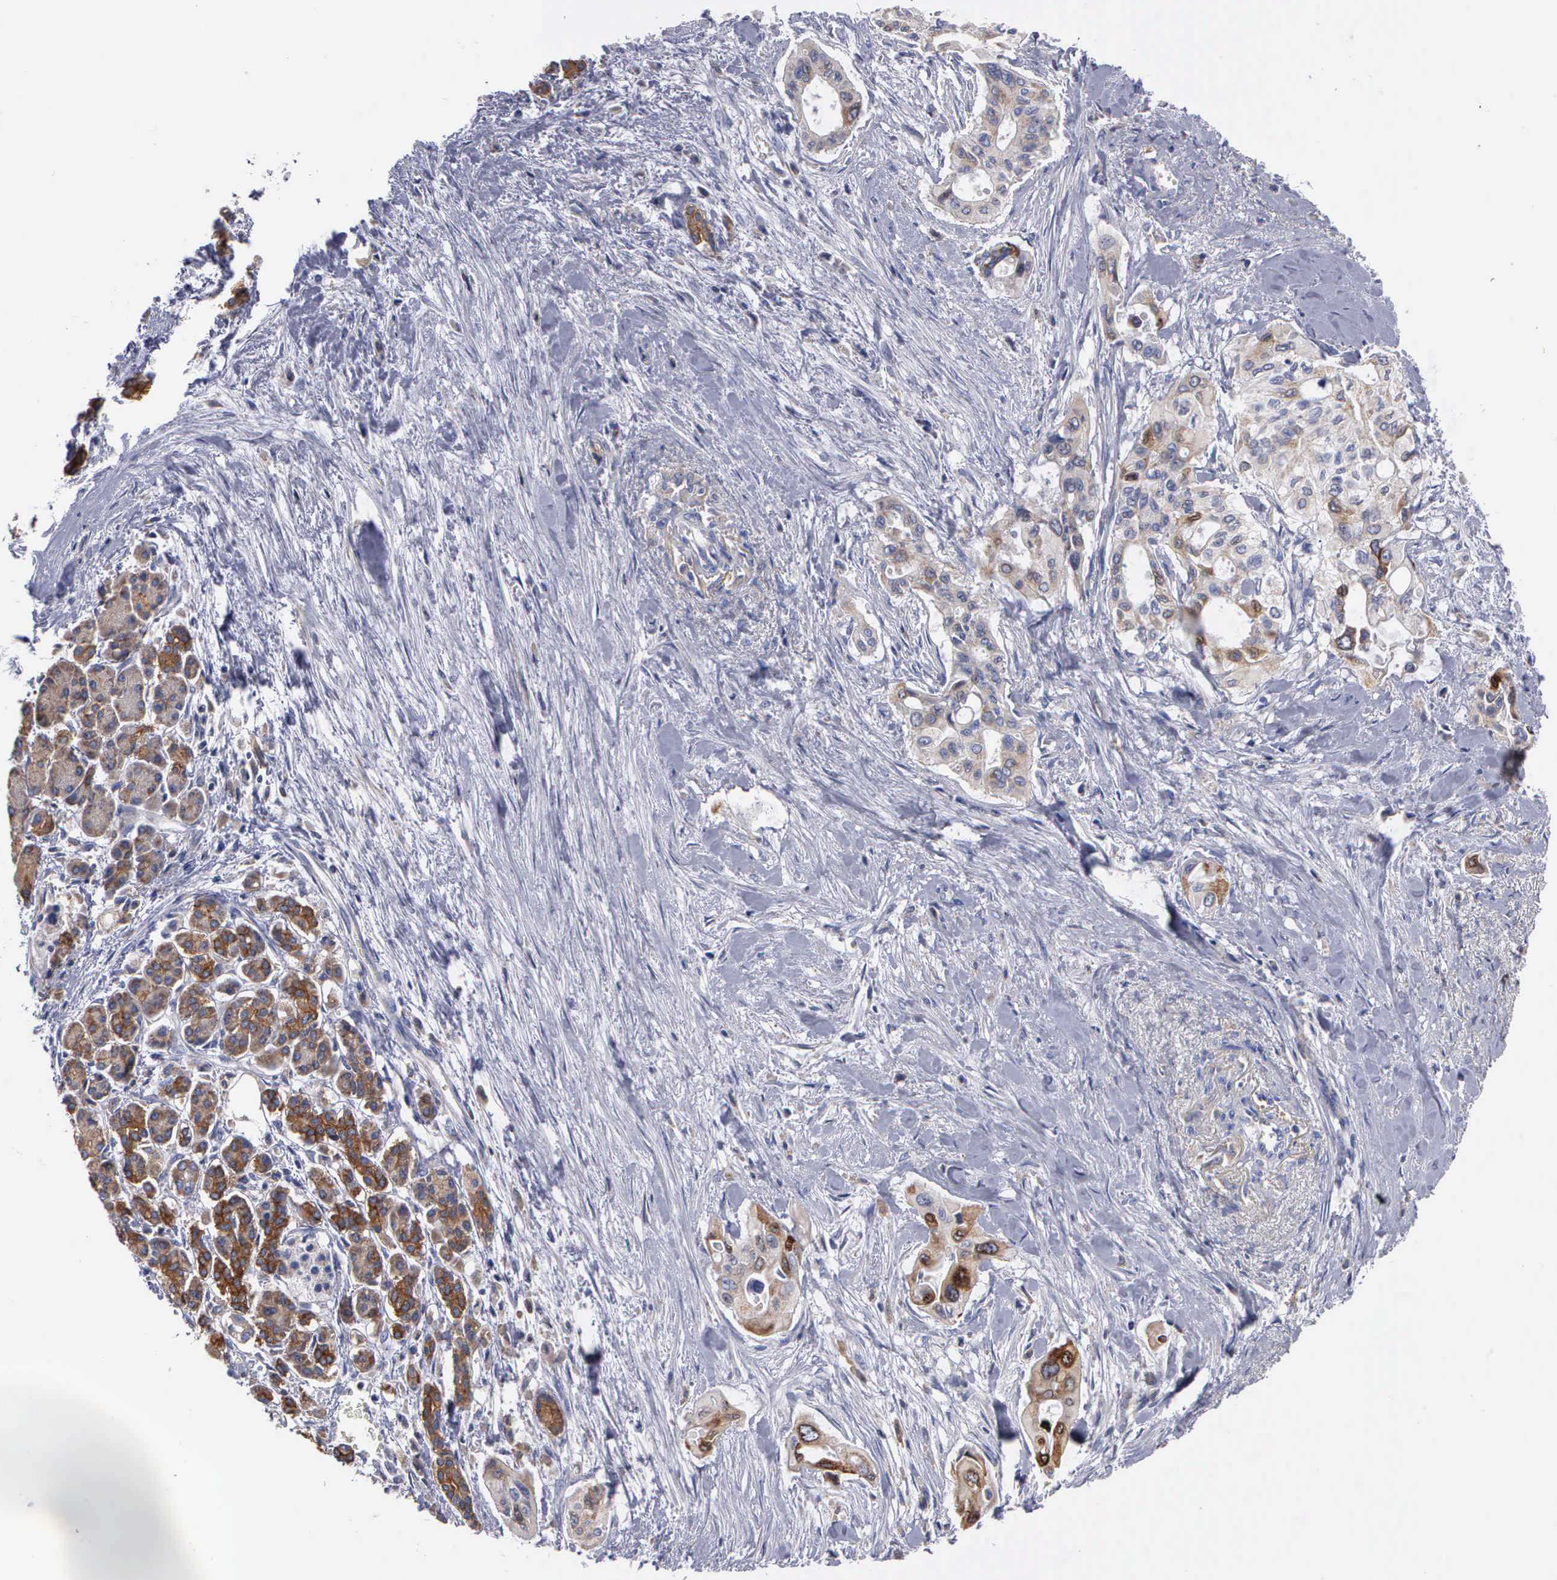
{"staining": {"intensity": "moderate", "quantity": "25%-75%", "location": "cytoplasmic/membranous"}, "tissue": "pancreatic cancer", "cell_type": "Tumor cells", "image_type": "cancer", "snomed": [{"axis": "morphology", "description": "Adenocarcinoma, NOS"}, {"axis": "topography", "description": "Pancreas"}], "caption": "Immunohistochemical staining of pancreatic adenocarcinoma displays moderate cytoplasmic/membranous protein staining in approximately 25%-75% of tumor cells.", "gene": "PTGS2", "patient": {"sex": "male", "age": 77}}